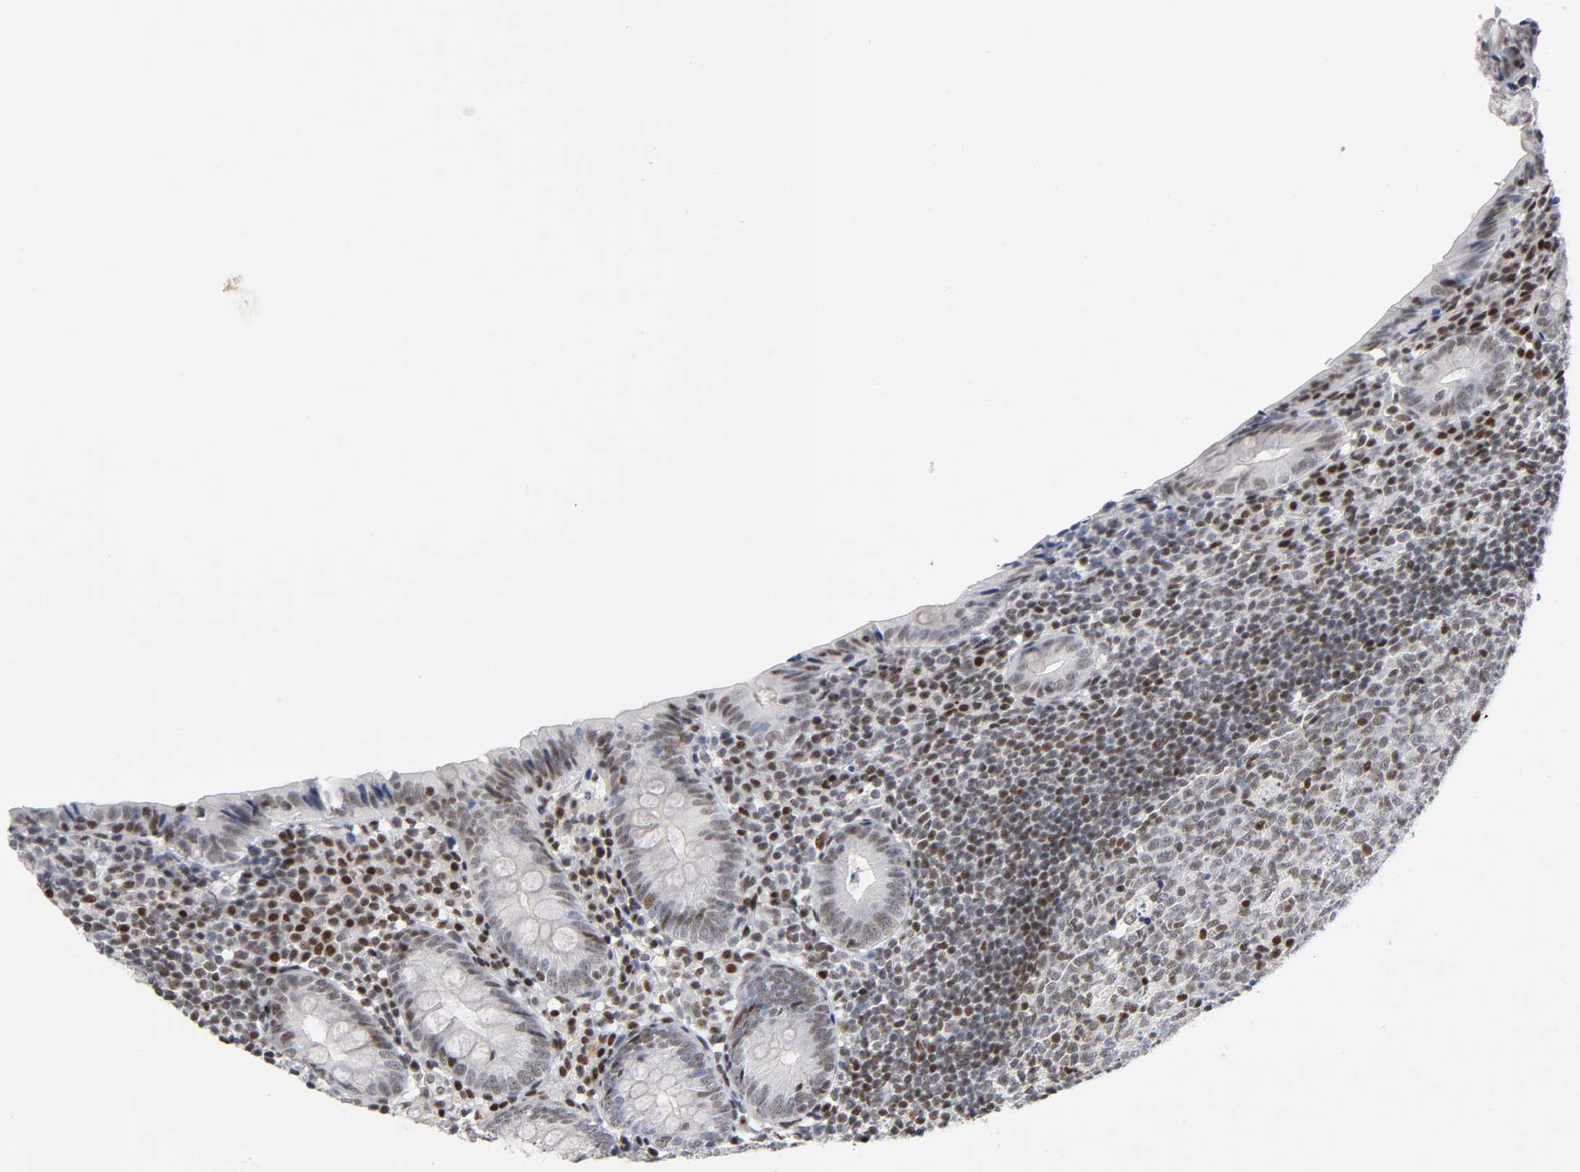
{"staining": {"intensity": "weak", "quantity": ">75%", "location": "nuclear"}, "tissue": "appendix", "cell_type": "Glandular cells", "image_type": "normal", "snomed": [{"axis": "morphology", "description": "Normal tissue, NOS"}, {"axis": "topography", "description": "Appendix"}], "caption": "Immunohistochemistry (DAB) staining of benign human appendix shows weak nuclear protein expression in about >75% of glandular cells.", "gene": "SP3", "patient": {"sex": "female", "age": 10}}